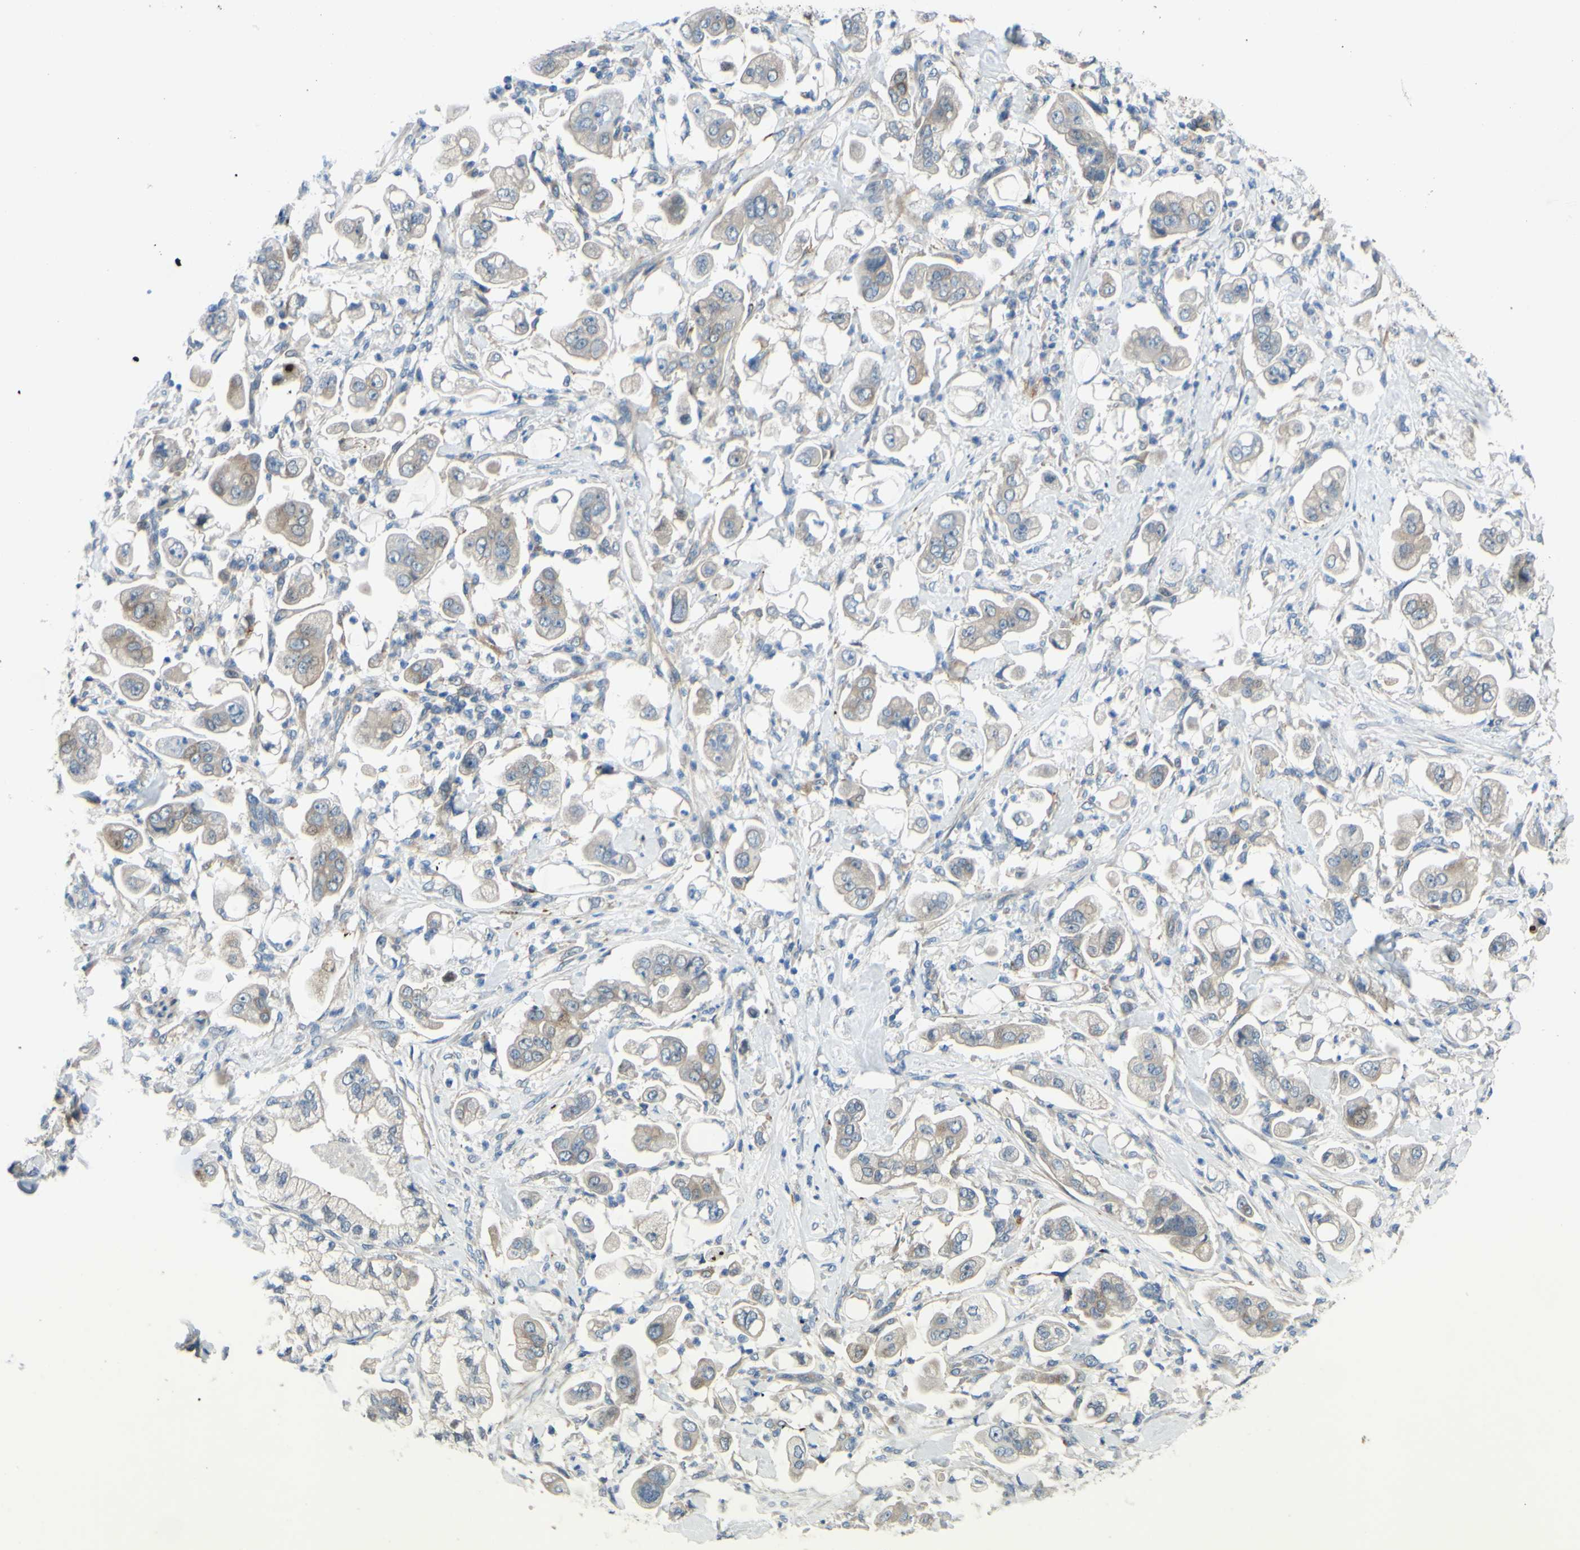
{"staining": {"intensity": "weak", "quantity": ">75%", "location": "cytoplasmic/membranous"}, "tissue": "stomach cancer", "cell_type": "Tumor cells", "image_type": "cancer", "snomed": [{"axis": "morphology", "description": "Adenocarcinoma, NOS"}, {"axis": "topography", "description": "Stomach"}], "caption": "Stomach cancer stained with a protein marker exhibits weak staining in tumor cells.", "gene": "ARHGAP1", "patient": {"sex": "male", "age": 62}}